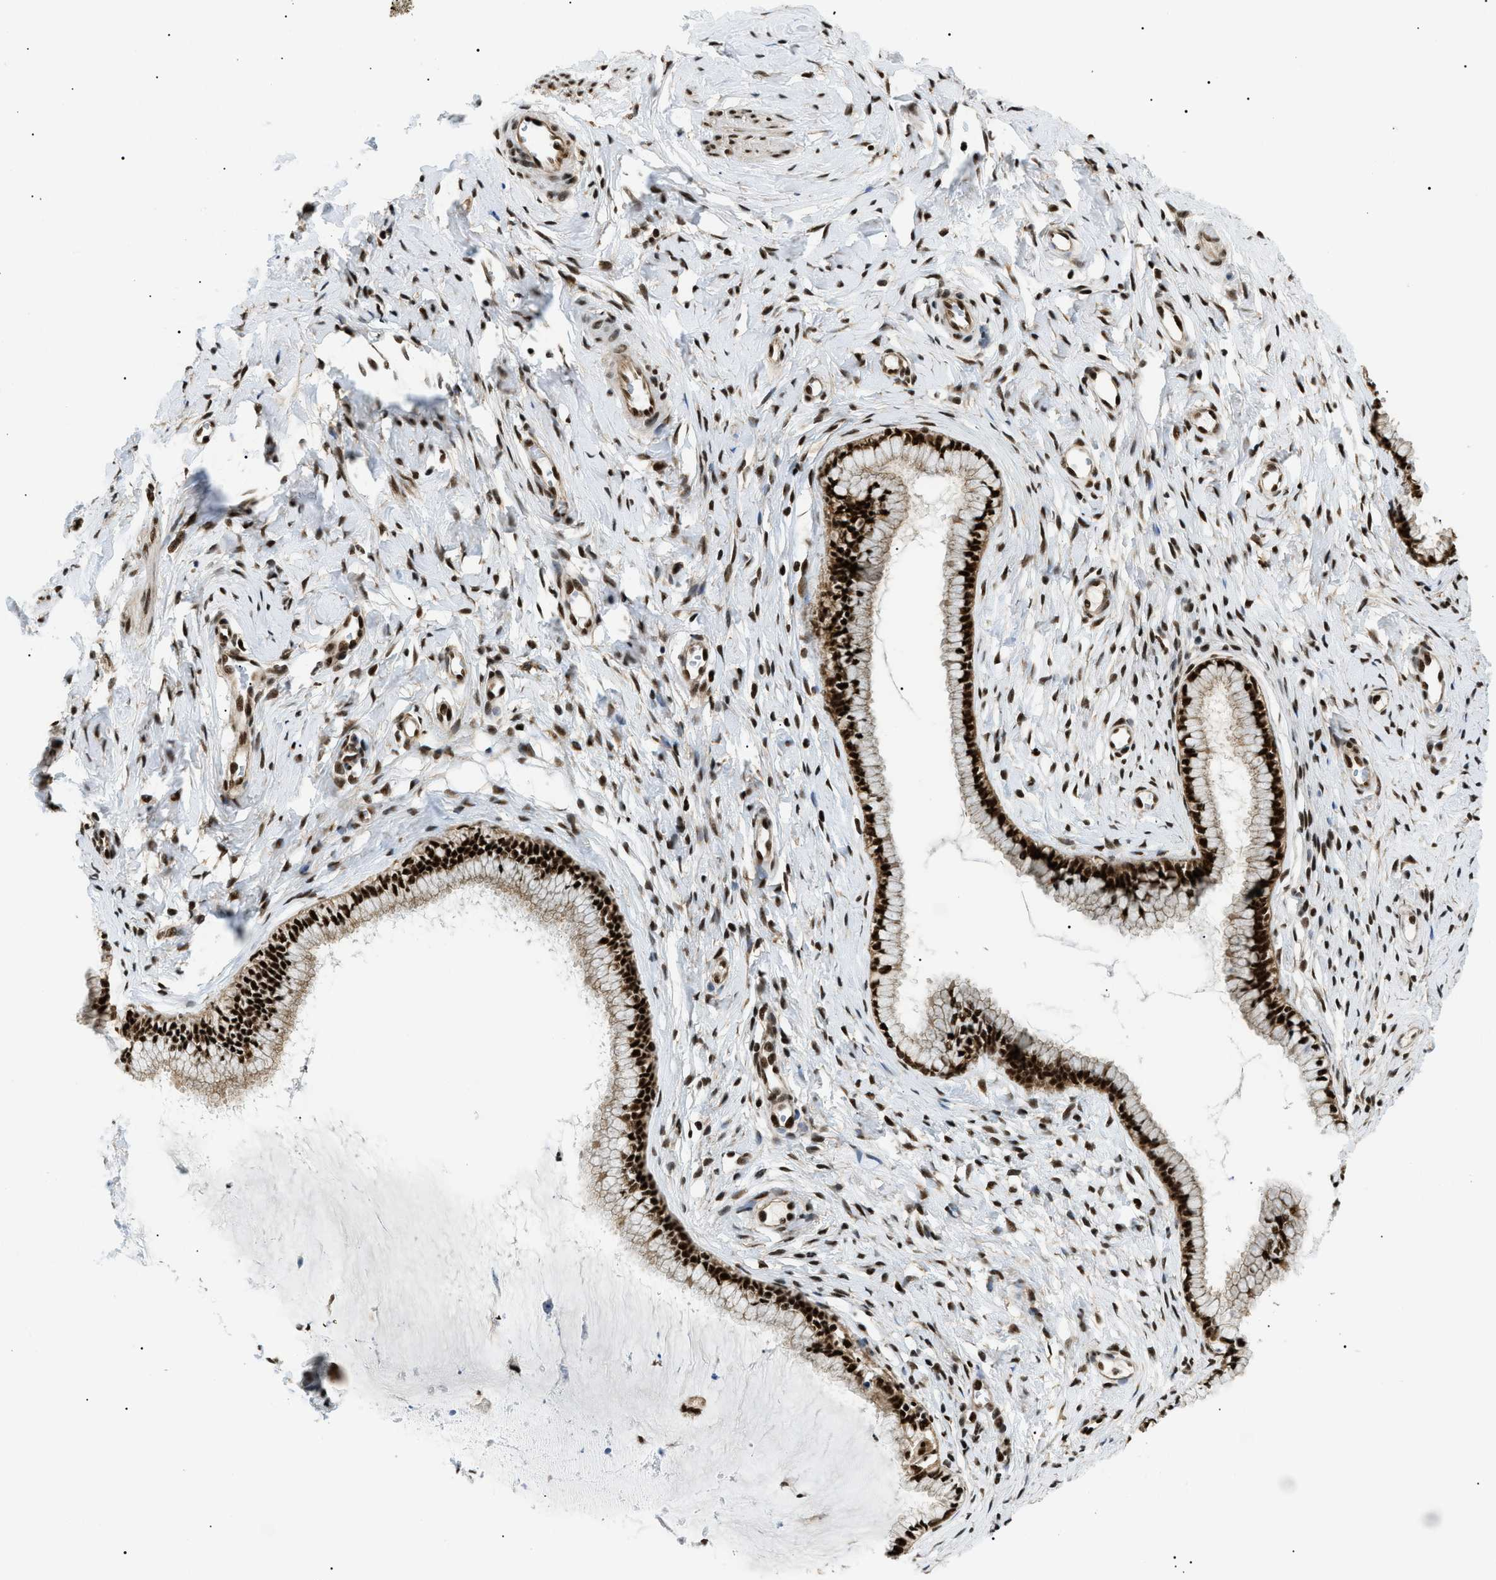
{"staining": {"intensity": "strong", "quantity": ">75%", "location": "nuclear"}, "tissue": "cervix", "cell_type": "Glandular cells", "image_type": "normal", "snomed": [{"axis": "morphology", "description": "Normal tissue, NOS"}, {"axis": "topography", "description": "Cervix"}], "caption": "Cervix stained for a protein (brown) displays strong nuclear positive staining in approximately >75% of glandular cells.", "gene": "CWC25", "patient": {"sex": "female", "age": 65}}